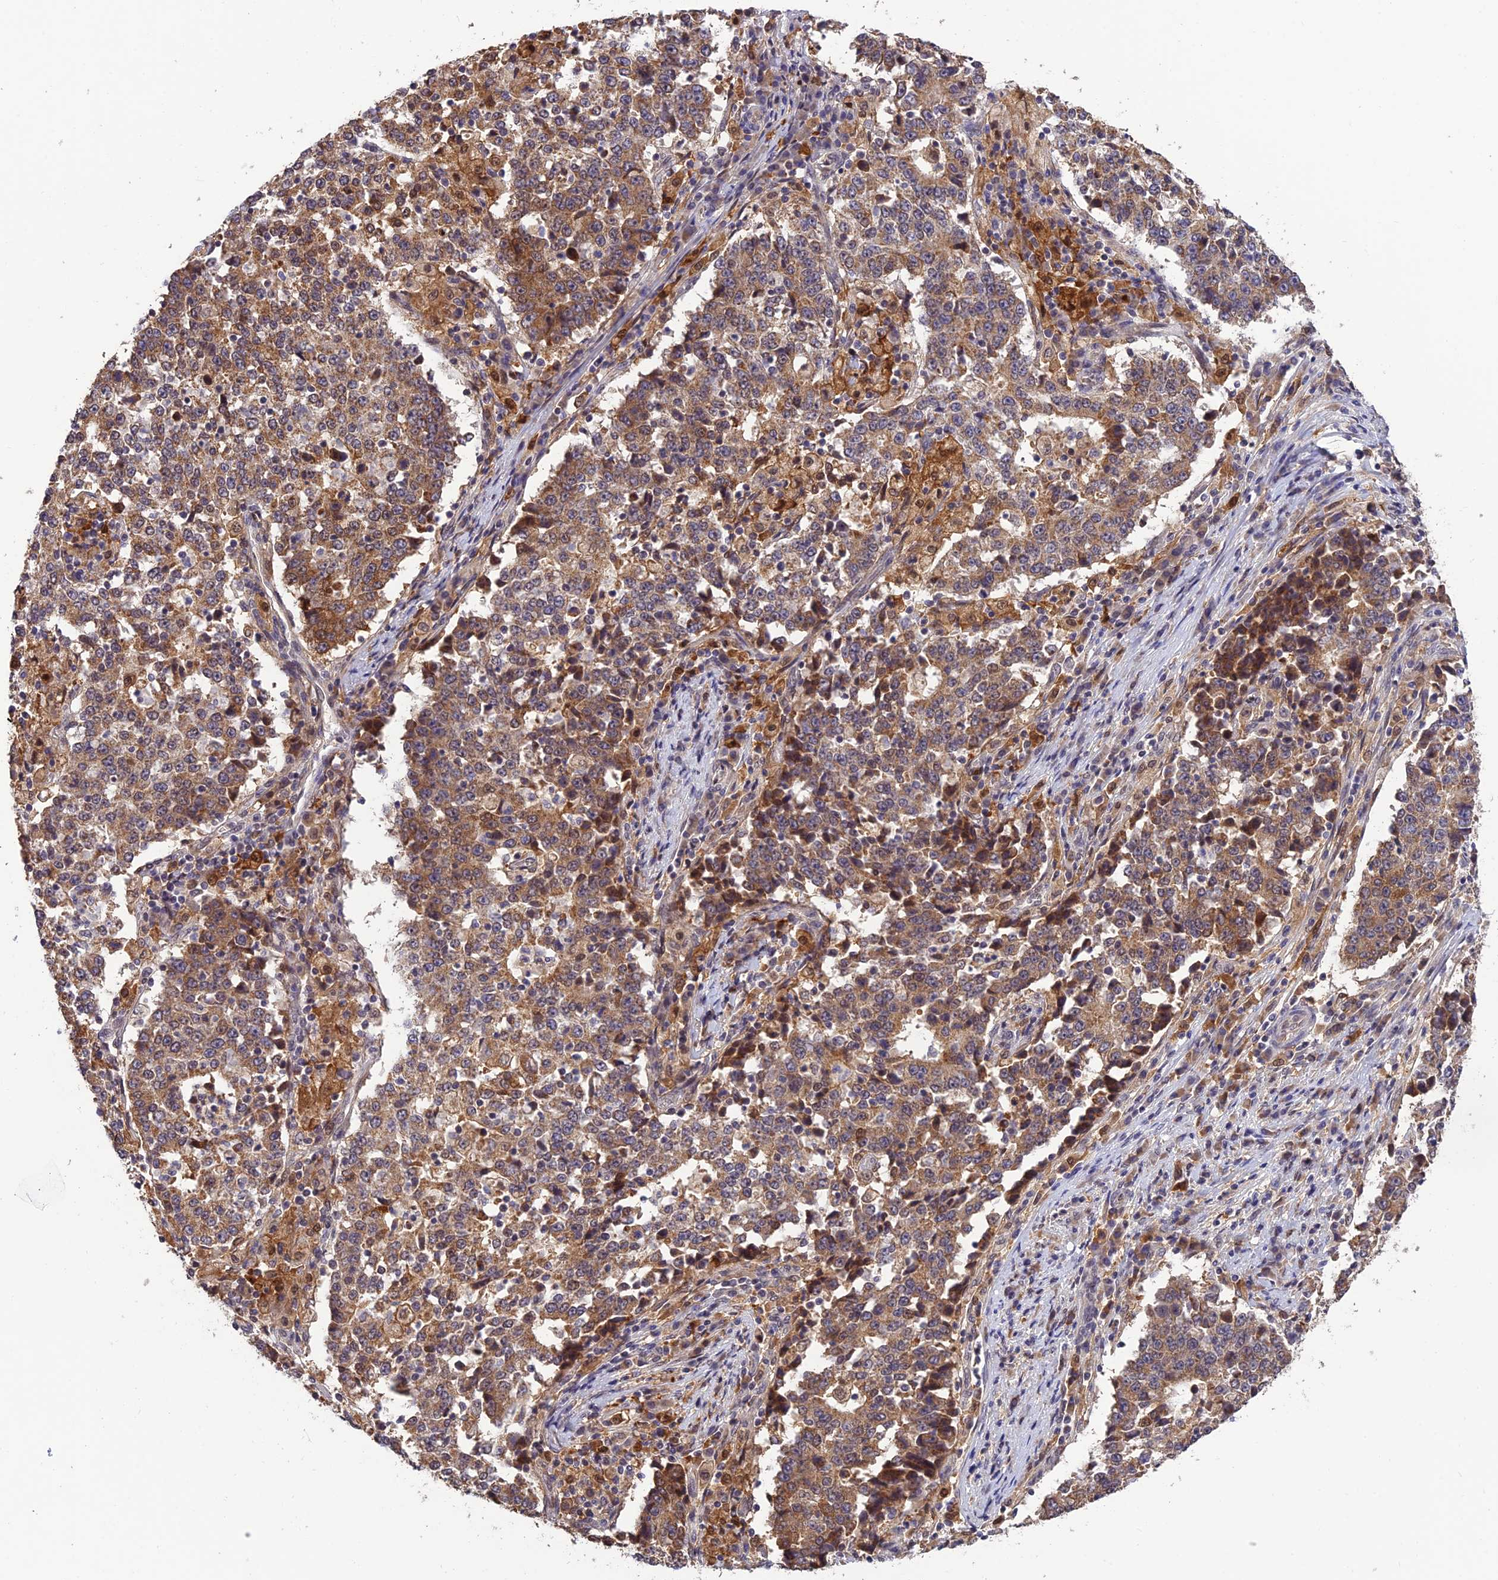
{"staining": {"intensity": "moderate", "quantity": ">75%", "location": "cytoplasmic/membranous"}, "tissue": "stomach cancer", "cell_type": "Tumor cells", "image_type": "cancer", "snomed": [{"axis": "morphology", "description": "Adenocarcinoma, NOS"}, {"axis": "topography", "description": "Stomach"}], "caption": "Human stomach cancer (adenocarcinoma) stained with a brown dye reveals moderate cytoplasmic/membranous positive positivity in approximately >75% of tumor cells.", "gene": "MNS1", "patient": {"sex": "male", "age": 59}}